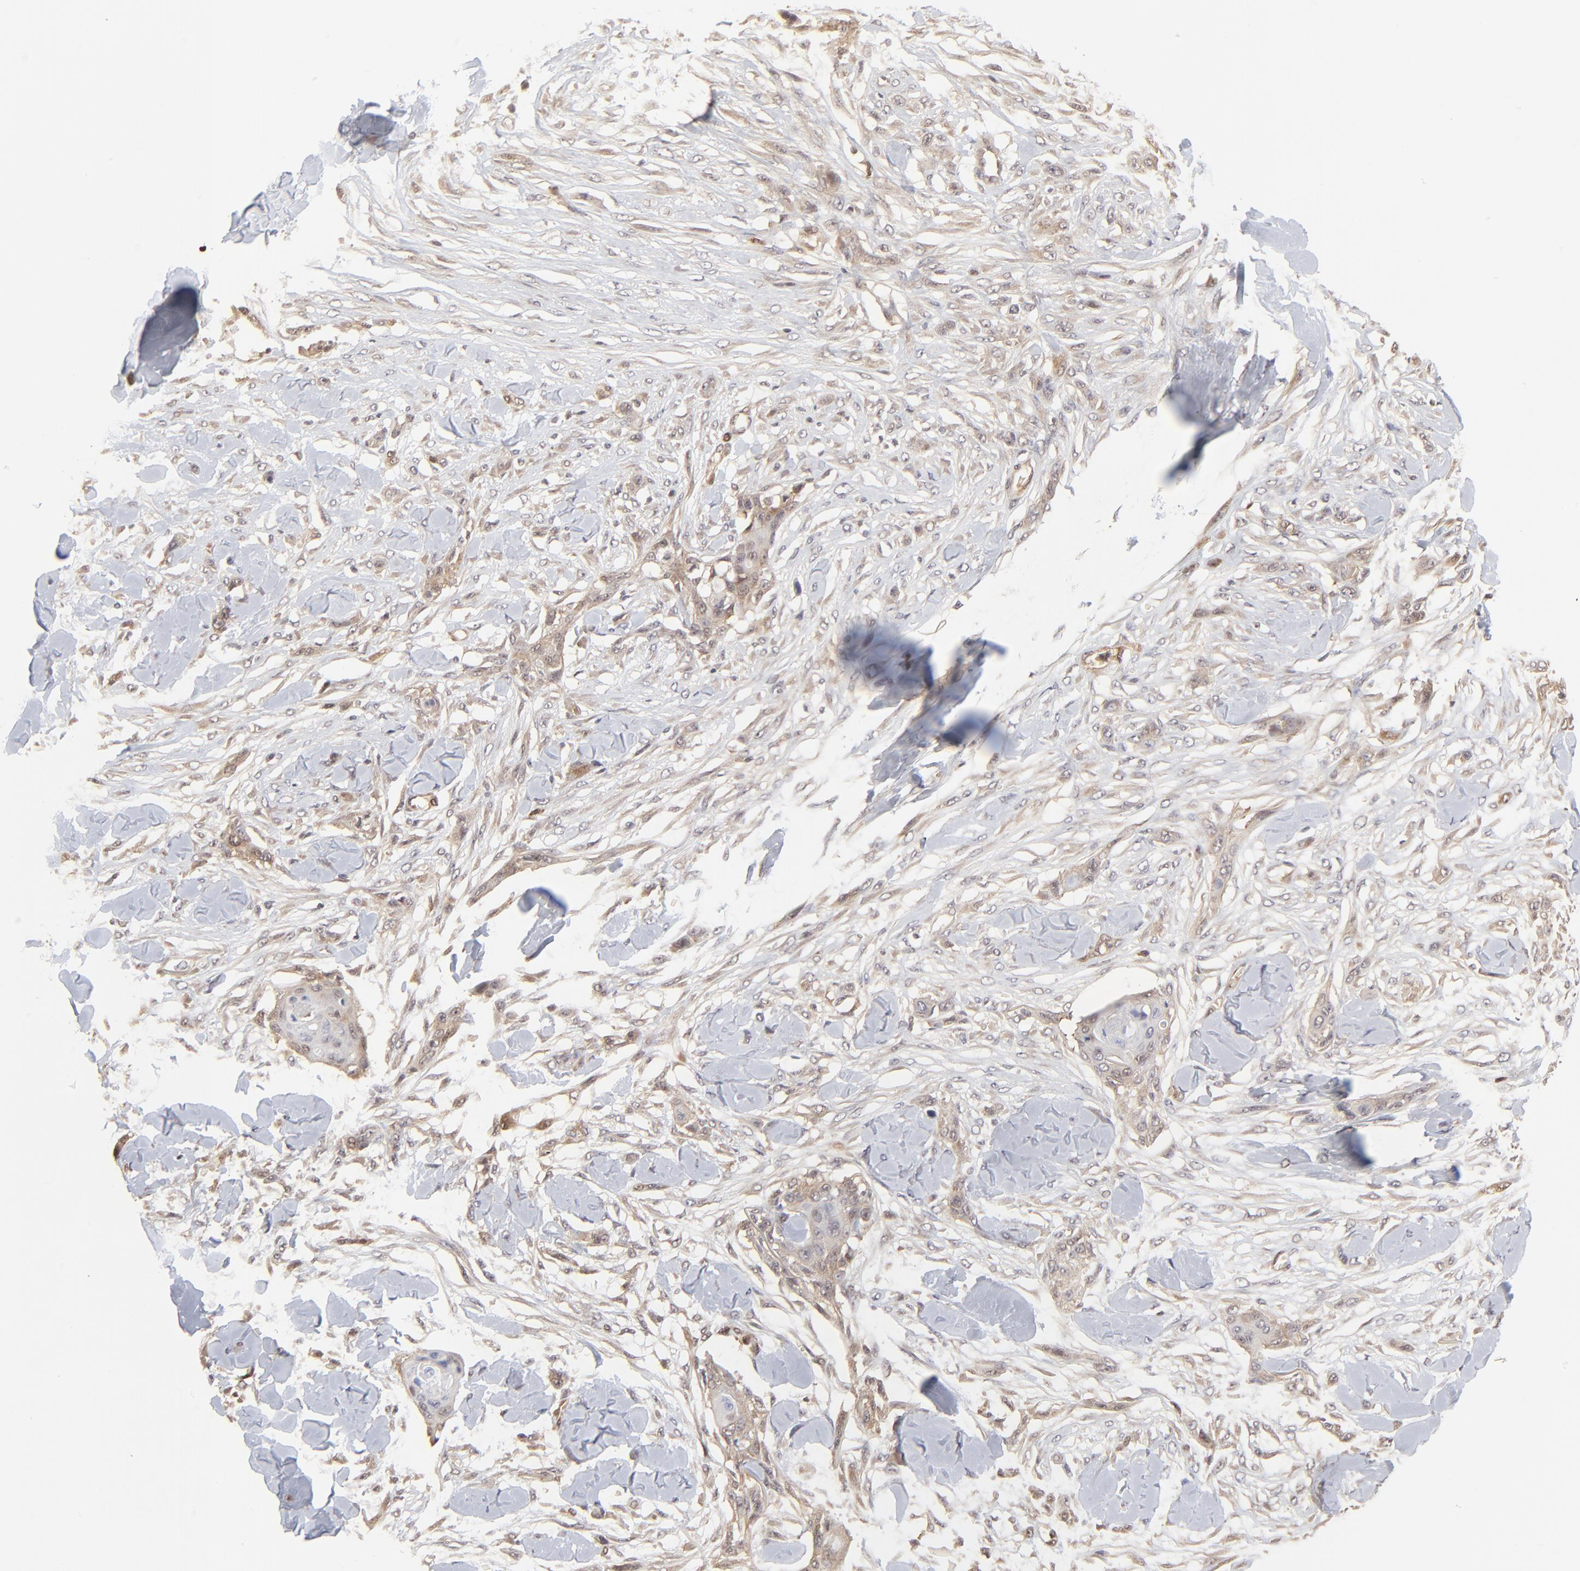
{"staining": {"intensity": "weak", "quantity": "<25%", "location": "cytoplasmic/membranous"}, "tissue": "skin cancer", "cell_type": "Tumor cells", "image_type": "cancer", "snomed": [{"axis": "morphology", "description": "Squamous cell carcinoma, NOS"}, {"axis": "topography", "description": "Skin"}], "caption": "High power microscopy image of an IHC histopathology image of skin cancer, revealing no significant expression in tumor cells.", "gene": "CASP3", "patient": {"sex": "female", "age": 59}}